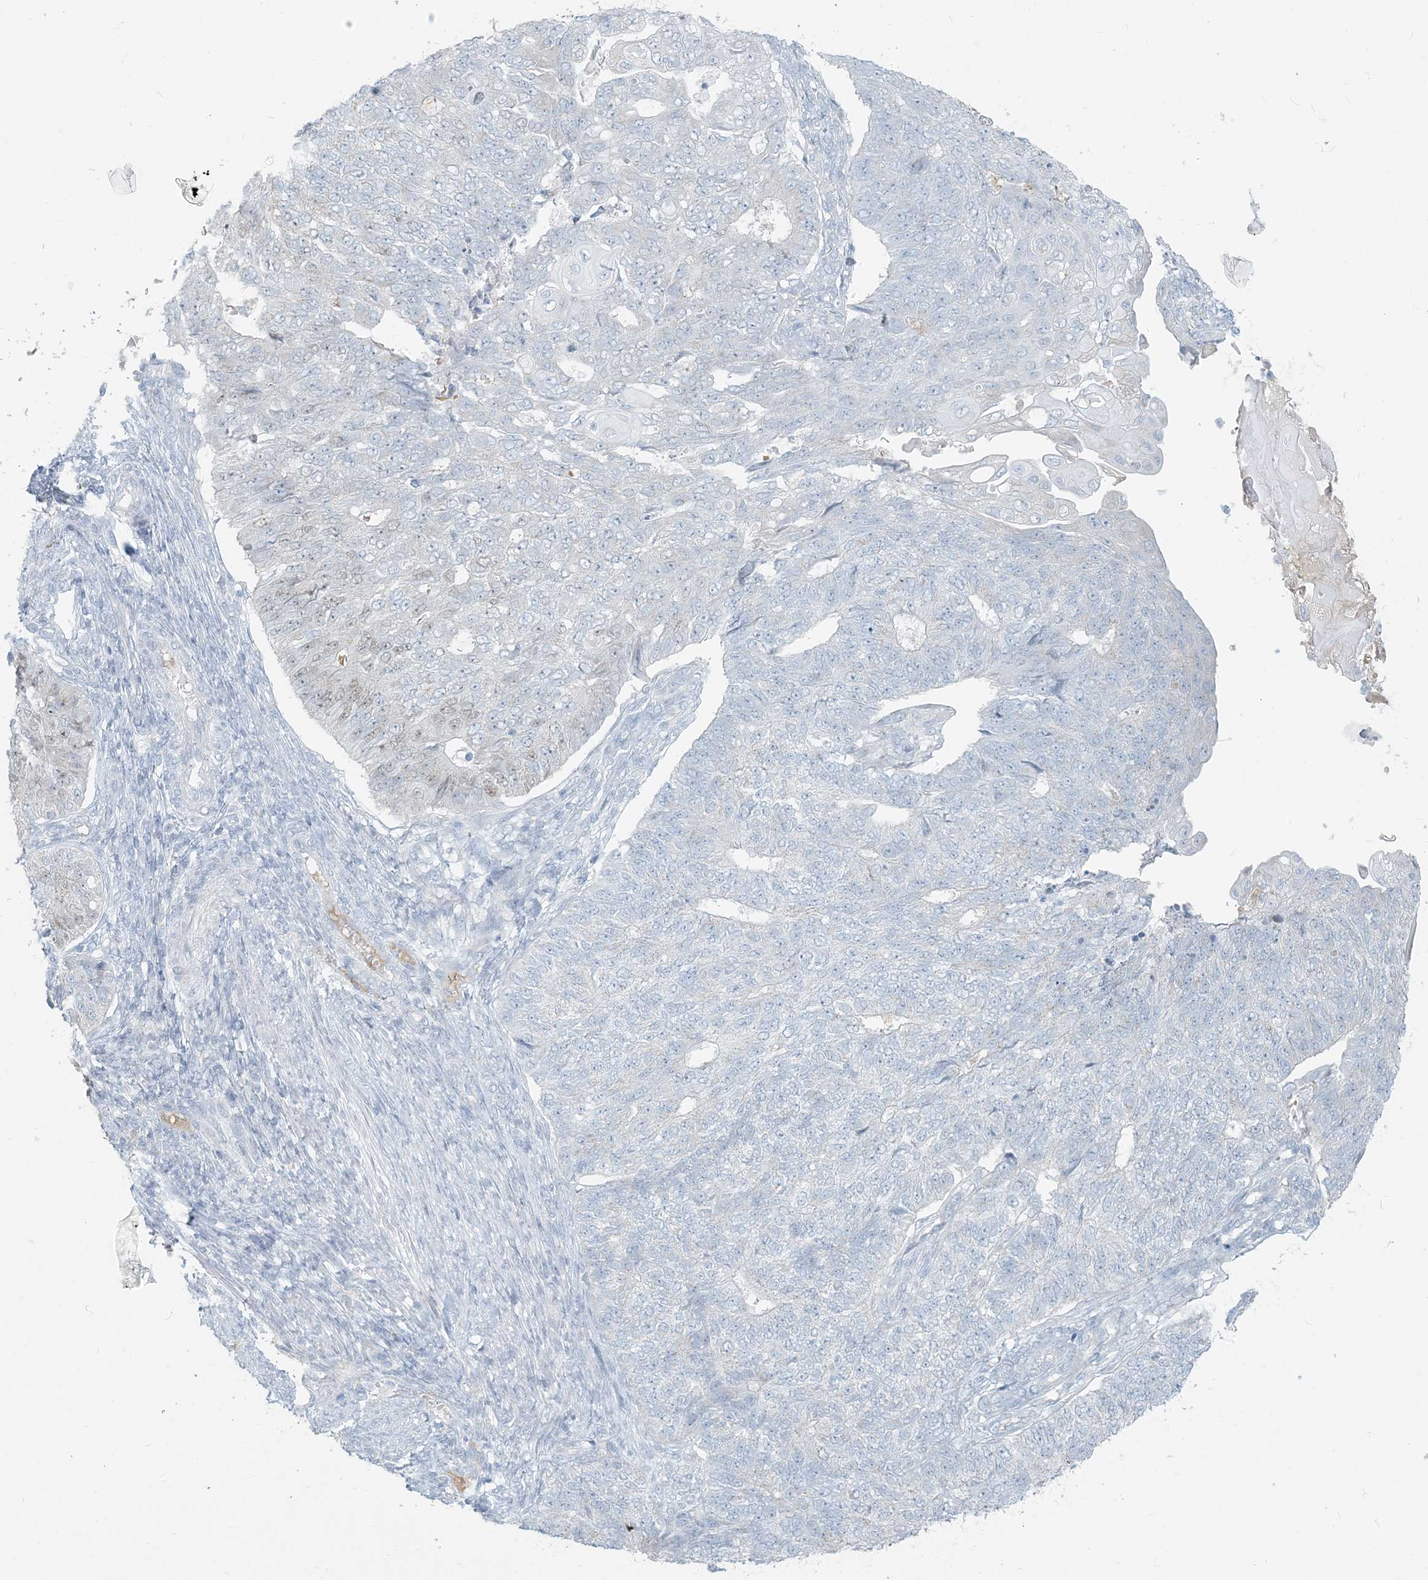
{"staining": {"intensity": "negative", "quantity": "none", "location": "none"}, "tissue": "endometrial cancer", "cell_type": "Tumor cells", "image_type": "cancer", "snomed": [{"axis": "morphology", "description": "Adenocarcinoma, NOS"}, {"axis": "topography", "description": "Endometrium"}], "caption": "Photomicrograph shows no significant protein positivity in tumor cells of adenocarcinoma (endometrial). (DAB (3,3'-diaminobenzidine) IHC with hematoxylin counter stain).", "gene": "SCML1", "patient": {"sex": "female", "age": 32}}